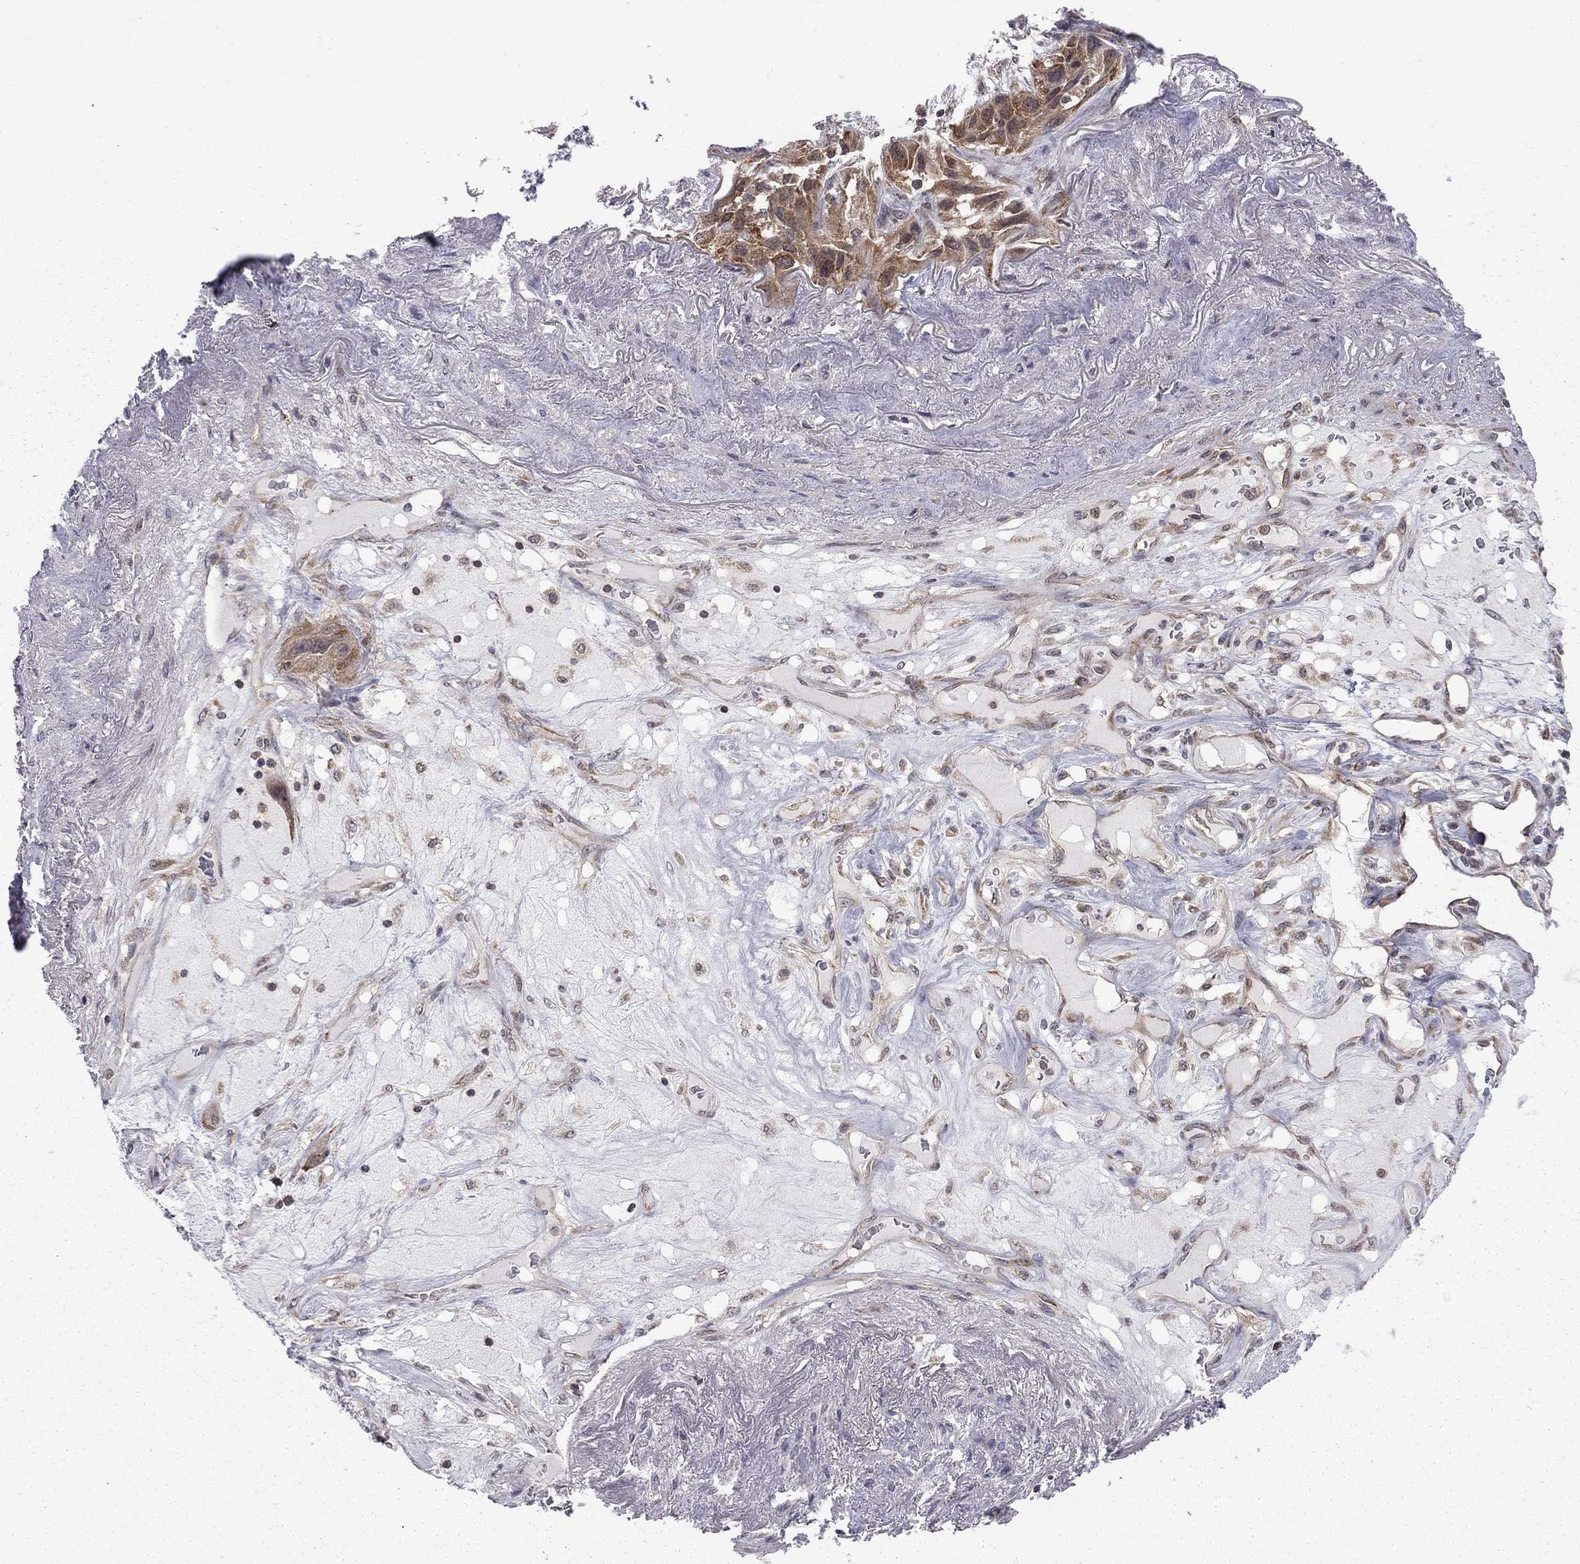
{"staining": {"intensity": "moderate", "quantity": ">75%", "location": "cytoplasmic/membranous"}, "tissue": "lung cancer", "cell_type": "Tumor cells", "image_type": "cancer", "snomed": [{"axis": "morphology", "description": "Squamous cell carcinoma, NOS"}, {"axis": "topography", "description": "Lung"}], "caption": "Immunohistochemistry histopathology image of neoplastic tissue: human lung cancer (squamous cell carcinoma) stained using immunohistochemistry (IHC) demonstrates medium levels of moderate protein expression localized specifically in the cytoplasmic/membranous of tumor cells, appearing as a cytoplasmic/membranous brown color.", "gene": "NAA50", "patient": {"sex": "female", "age": 70}}